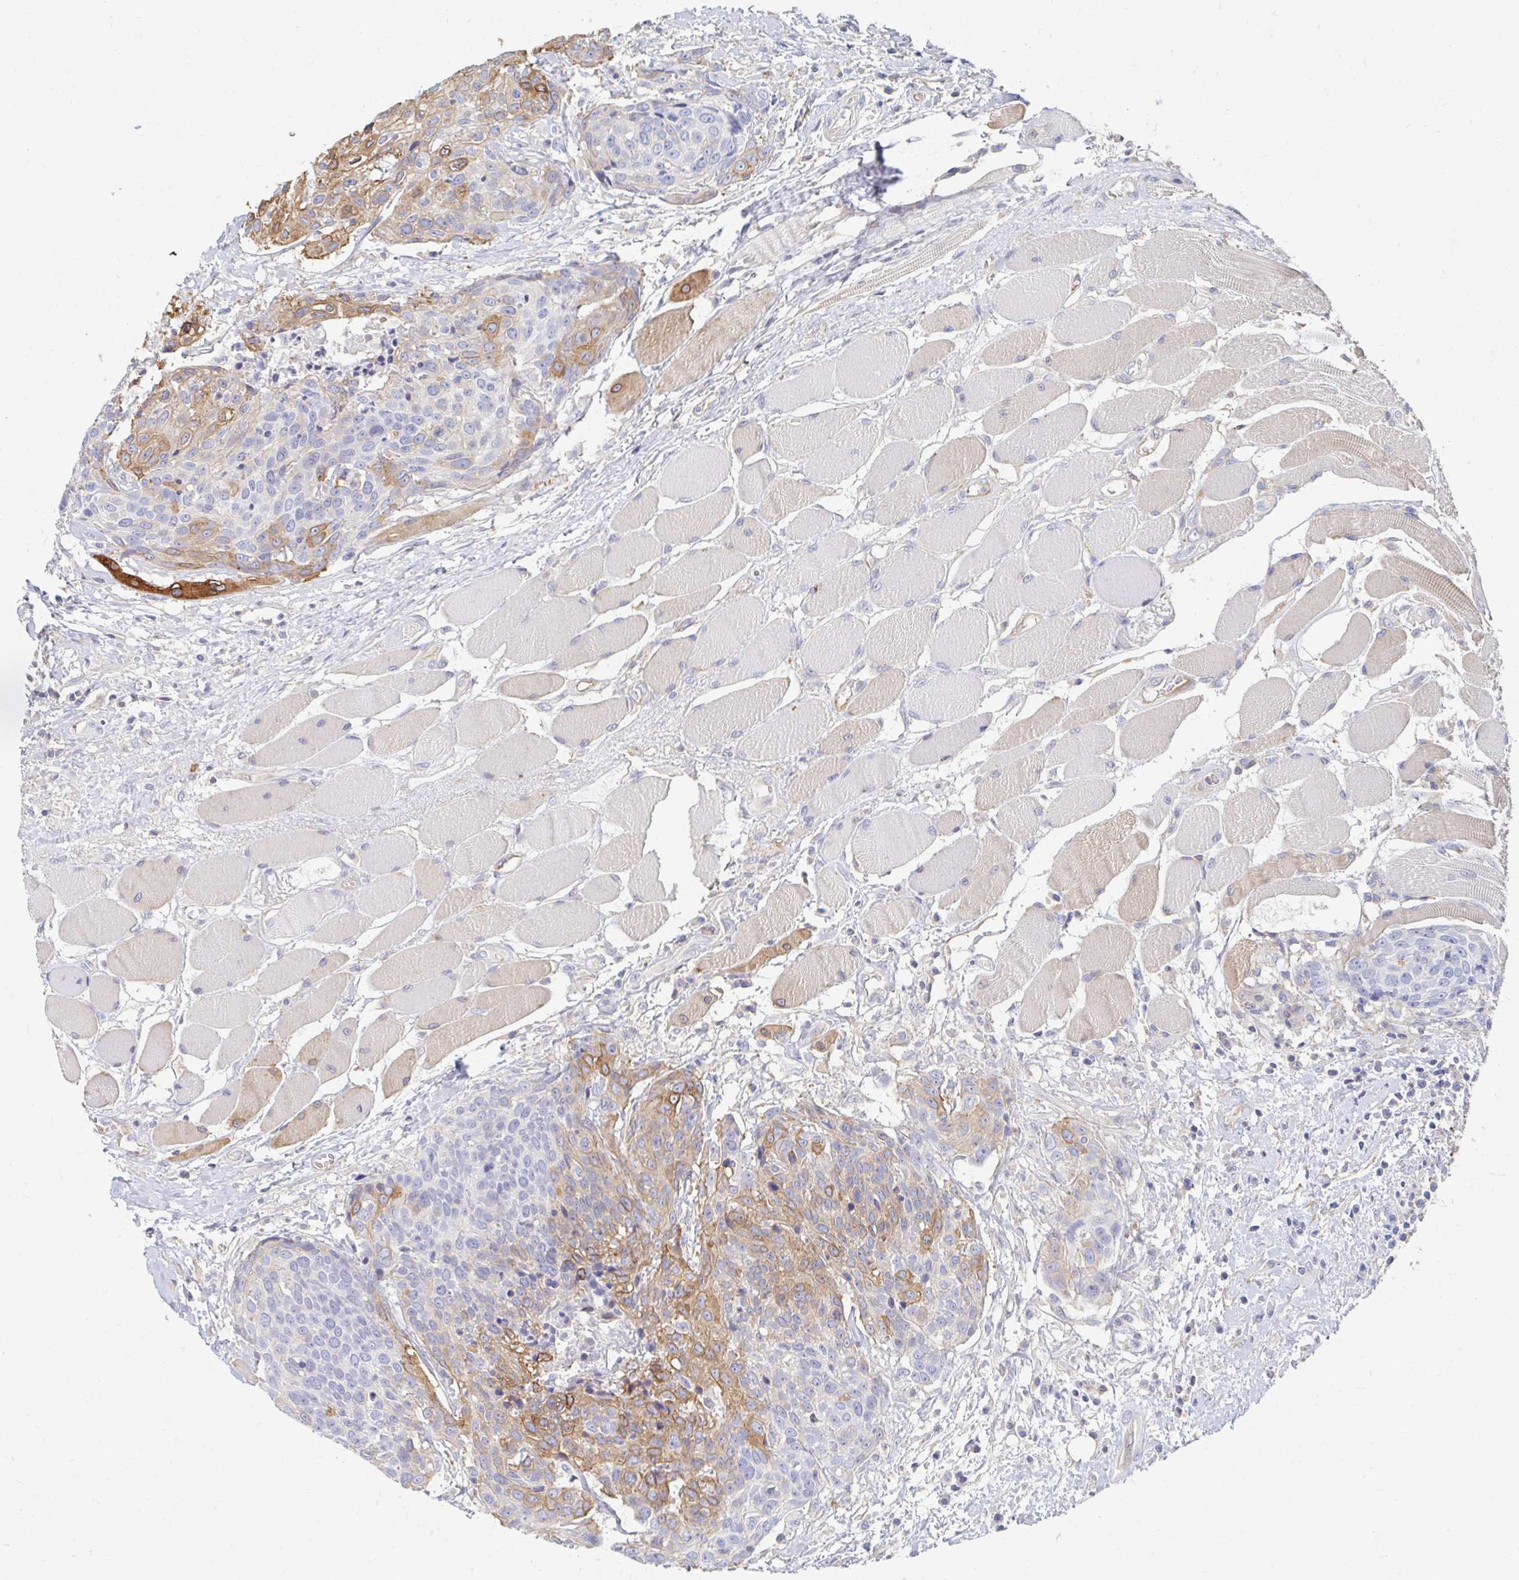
{"staining": {"intensity": "moderate", "quantity": "25%-75%", "location": "cytoplasmic/membranous"}, "tissue": "head and neck cancer", "cell_type": "Tumor cells", "image_type": "cancer", "snomed": [{"axis": "morphology", "description": "Squamous cell carcinoma, NOS"}, {"axis": "topography", "description": "Oral tissue"}, {"axis": "topography", "description": "Head-Neck"}], "caption": "Protein expression analysis of human head and neck squamous cell carcinoma reveals moderate cytoplasmic/membranous staining in approximately 25%-75% of tumor cells. Nuclei are stained in blue.", "gene": "MYLK2", "patient": {"sex": "male", "age": 64}}